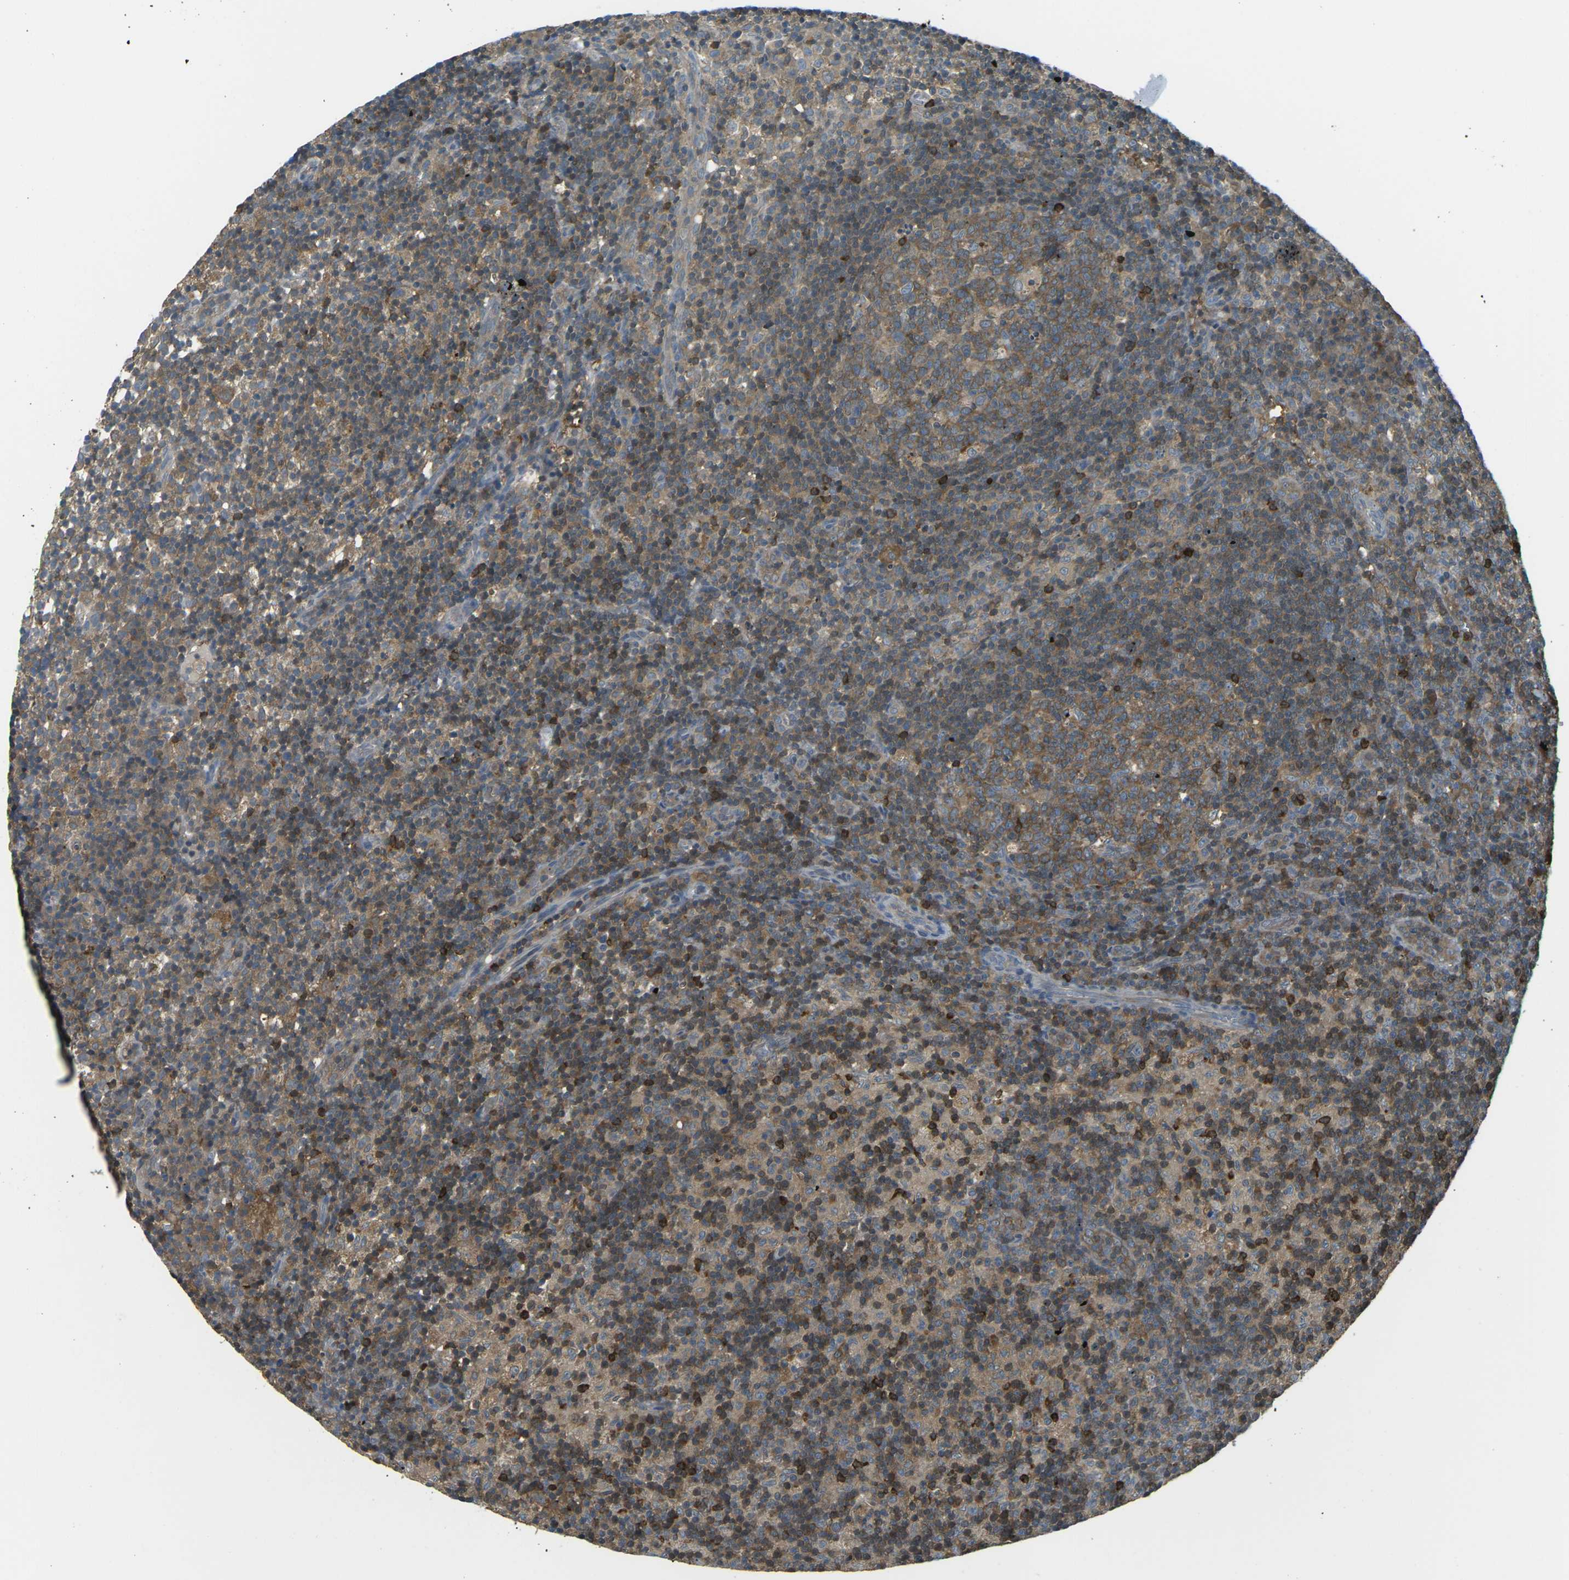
{"staining": {"intensity": "moderate", "quantity": "25%-75%", "location": "cytoplasmic/membranous"}, "tissue": "lymph node", "cell_type": "Germinal center cells", "image_type": "normal", "snomed": [{"axis": "morphology", "description": "Normal tissue, NOS"}, {"axis": "morphology", "description": "Inflammation, NOS"}, {"axis": "topography", "description": "Lymph node"}], "caption": "Immunohistochemical staining of normal human lymph node shows moderate cytoplasmic/membranous protein positivity in approximately 25%-75% of germinal center cells.", "gene": "PIEZO2", "patient": {"sex": "male", "age": 55}}